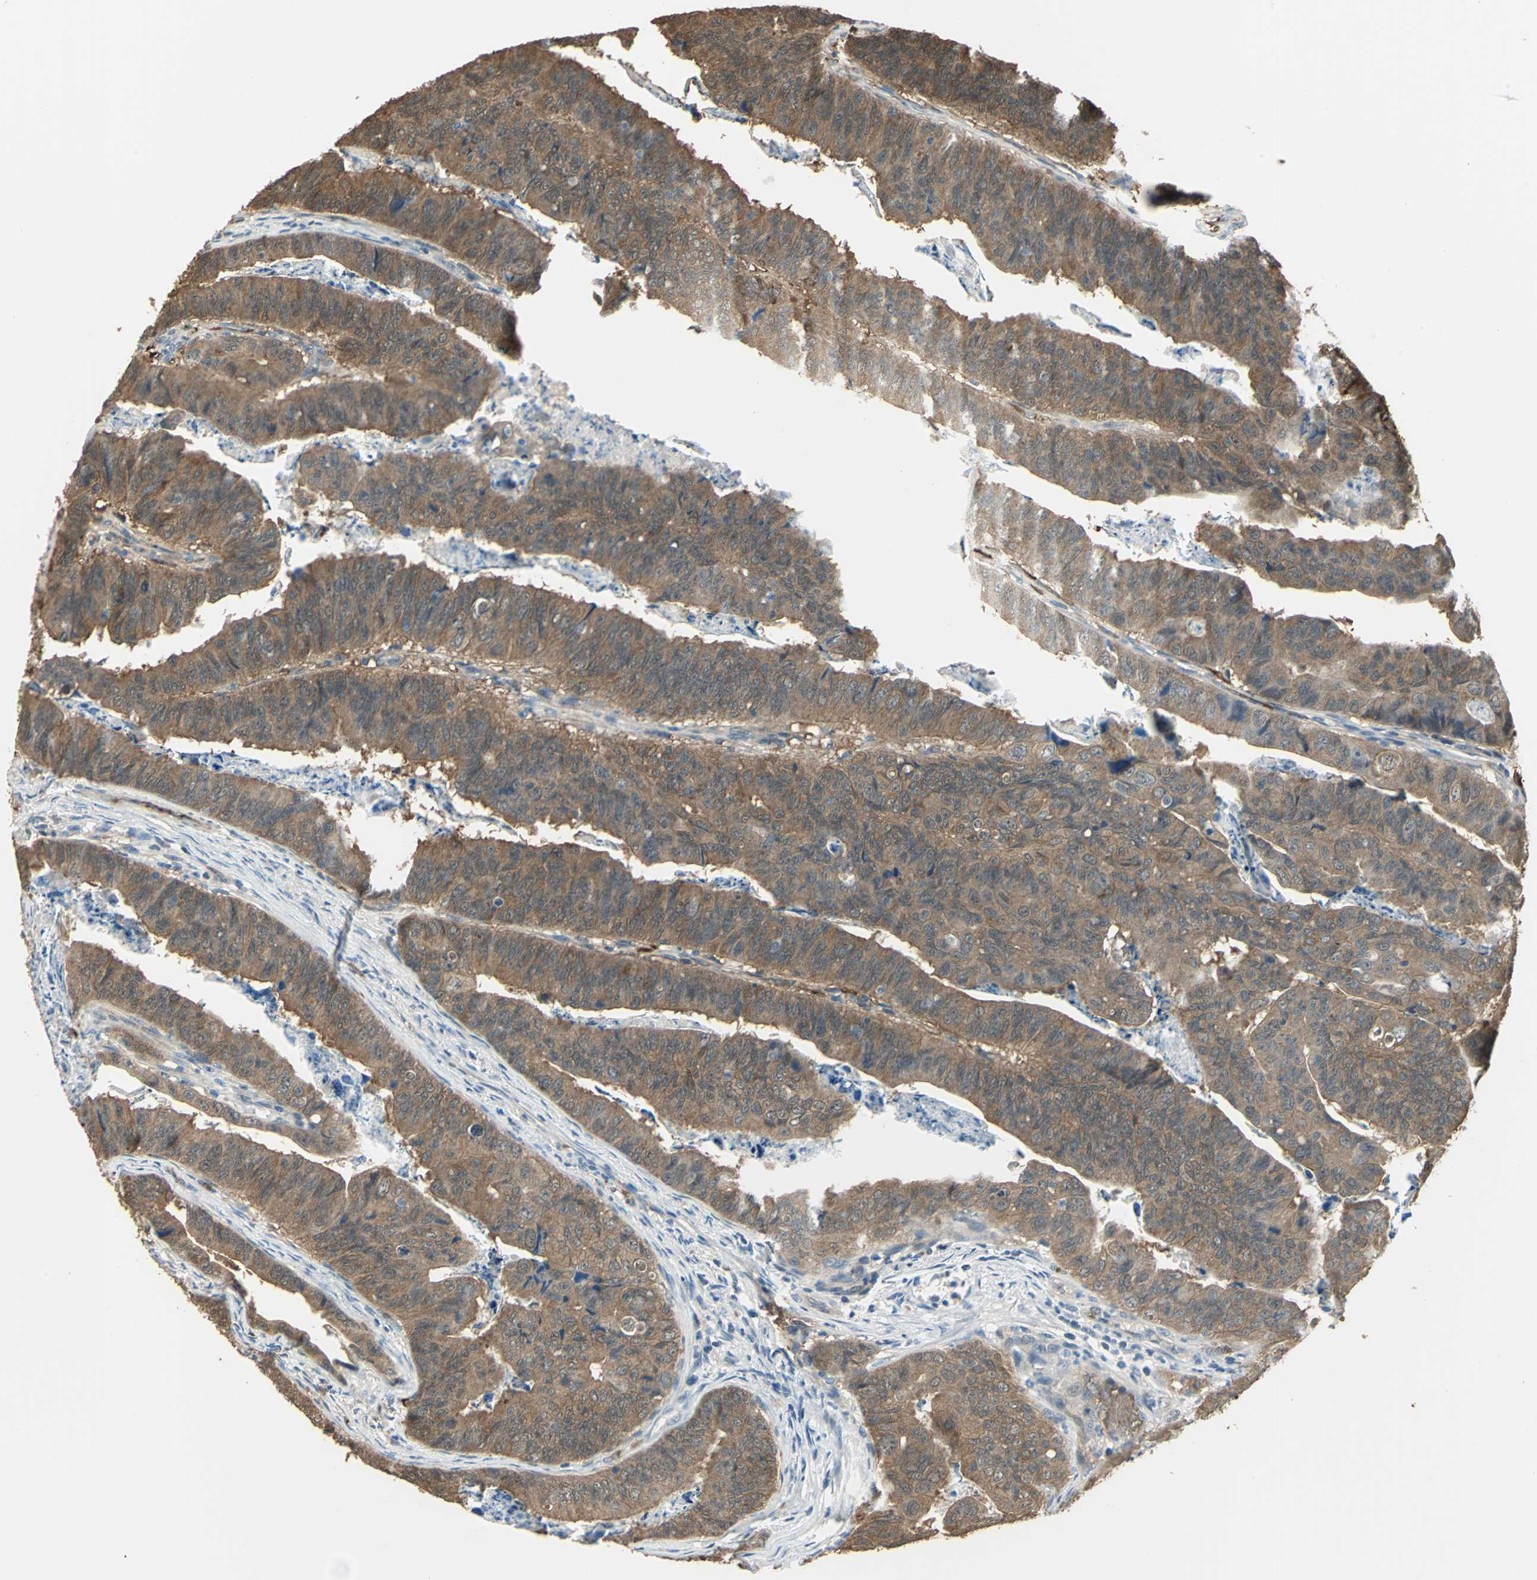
{"staining": {"intensity": "moderate", "quantity": ">75%", "location": "cytoplasmic/membranous"}, "tissue": "stomach cancer", "cell_type": "Tumor cells", "image_type": "cancer", "snomed": [{"axis": "morphology", "description": "Adenocarcinoma, NOS"}, {"axis": "topography", "description": "Stomach, lower"}], "caption": "Immunohistochemistry histopathology image of neoplastic tissue: human stomach adenocarcinoma stained using immunohistochemistry (IHC) shows medium levels of moderate protein expression localized specifically in the cytoplasmic/membranous of tumor cells, appearing as a cytoplasmic/membranous brown color.", "gene": "DDAH1", "patient": {"sex": "male", "age": 77}}